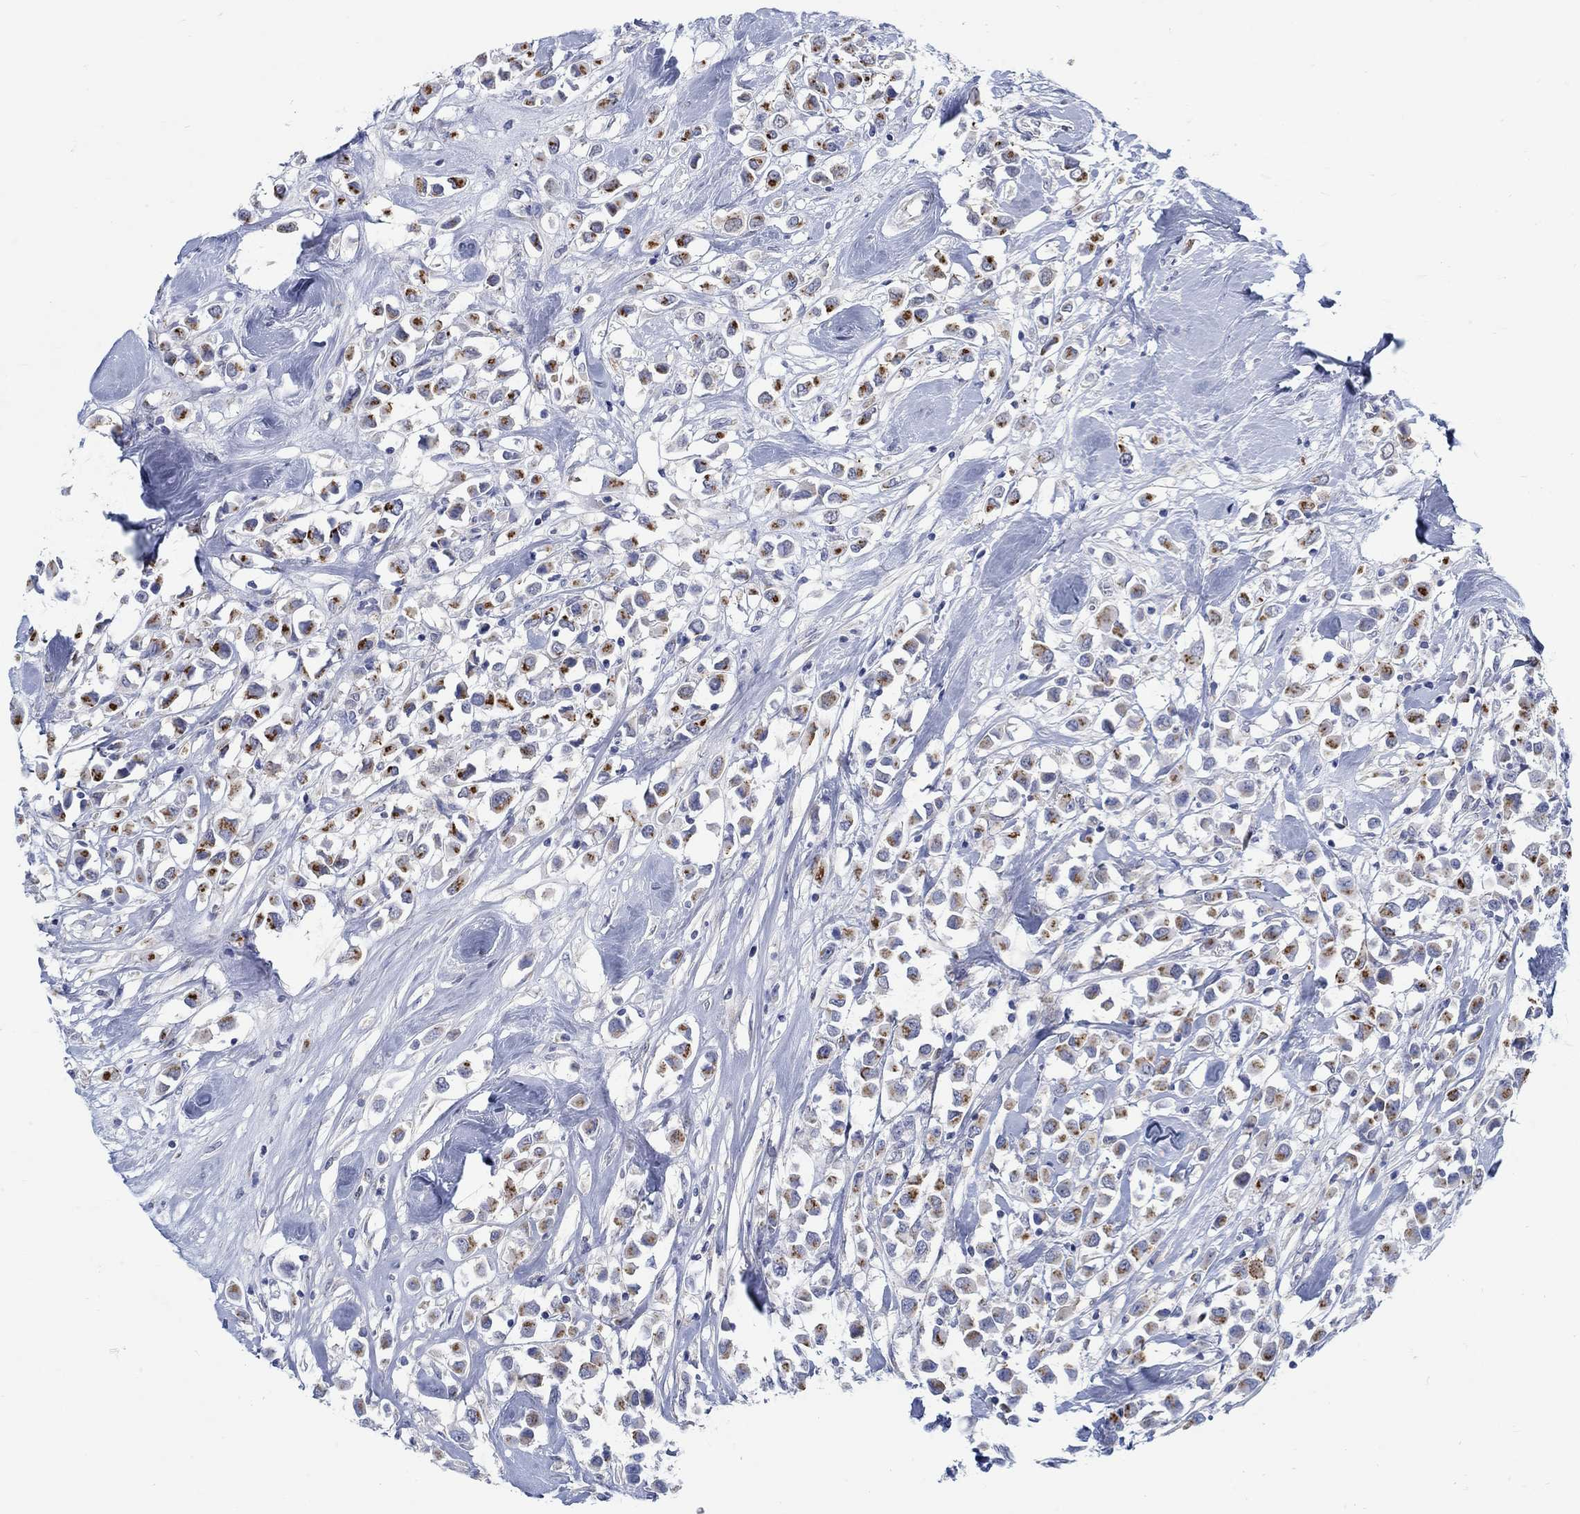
{"staining": {"intensity": "strong", "quantity": "25%-75%", "location": "cytoplasmic/membranous"}, "tissue": "breast cancer", "cell_type": "Tumor cells", "image_type": "cancer", "snomed": [{"axis": "morphology", "description": "Duct carcinoma"}, {"axis": "topography", "description": "Breast"}], "caption": "Human breast infiltrating ductal carcinoma stained with a brown dye reveals strong cytoplasmic/membranous positive expression in approximately 25%-75% of tumor cells.", "gene": "TEKT4", "patient": {"sex": "female", "age": 61}}